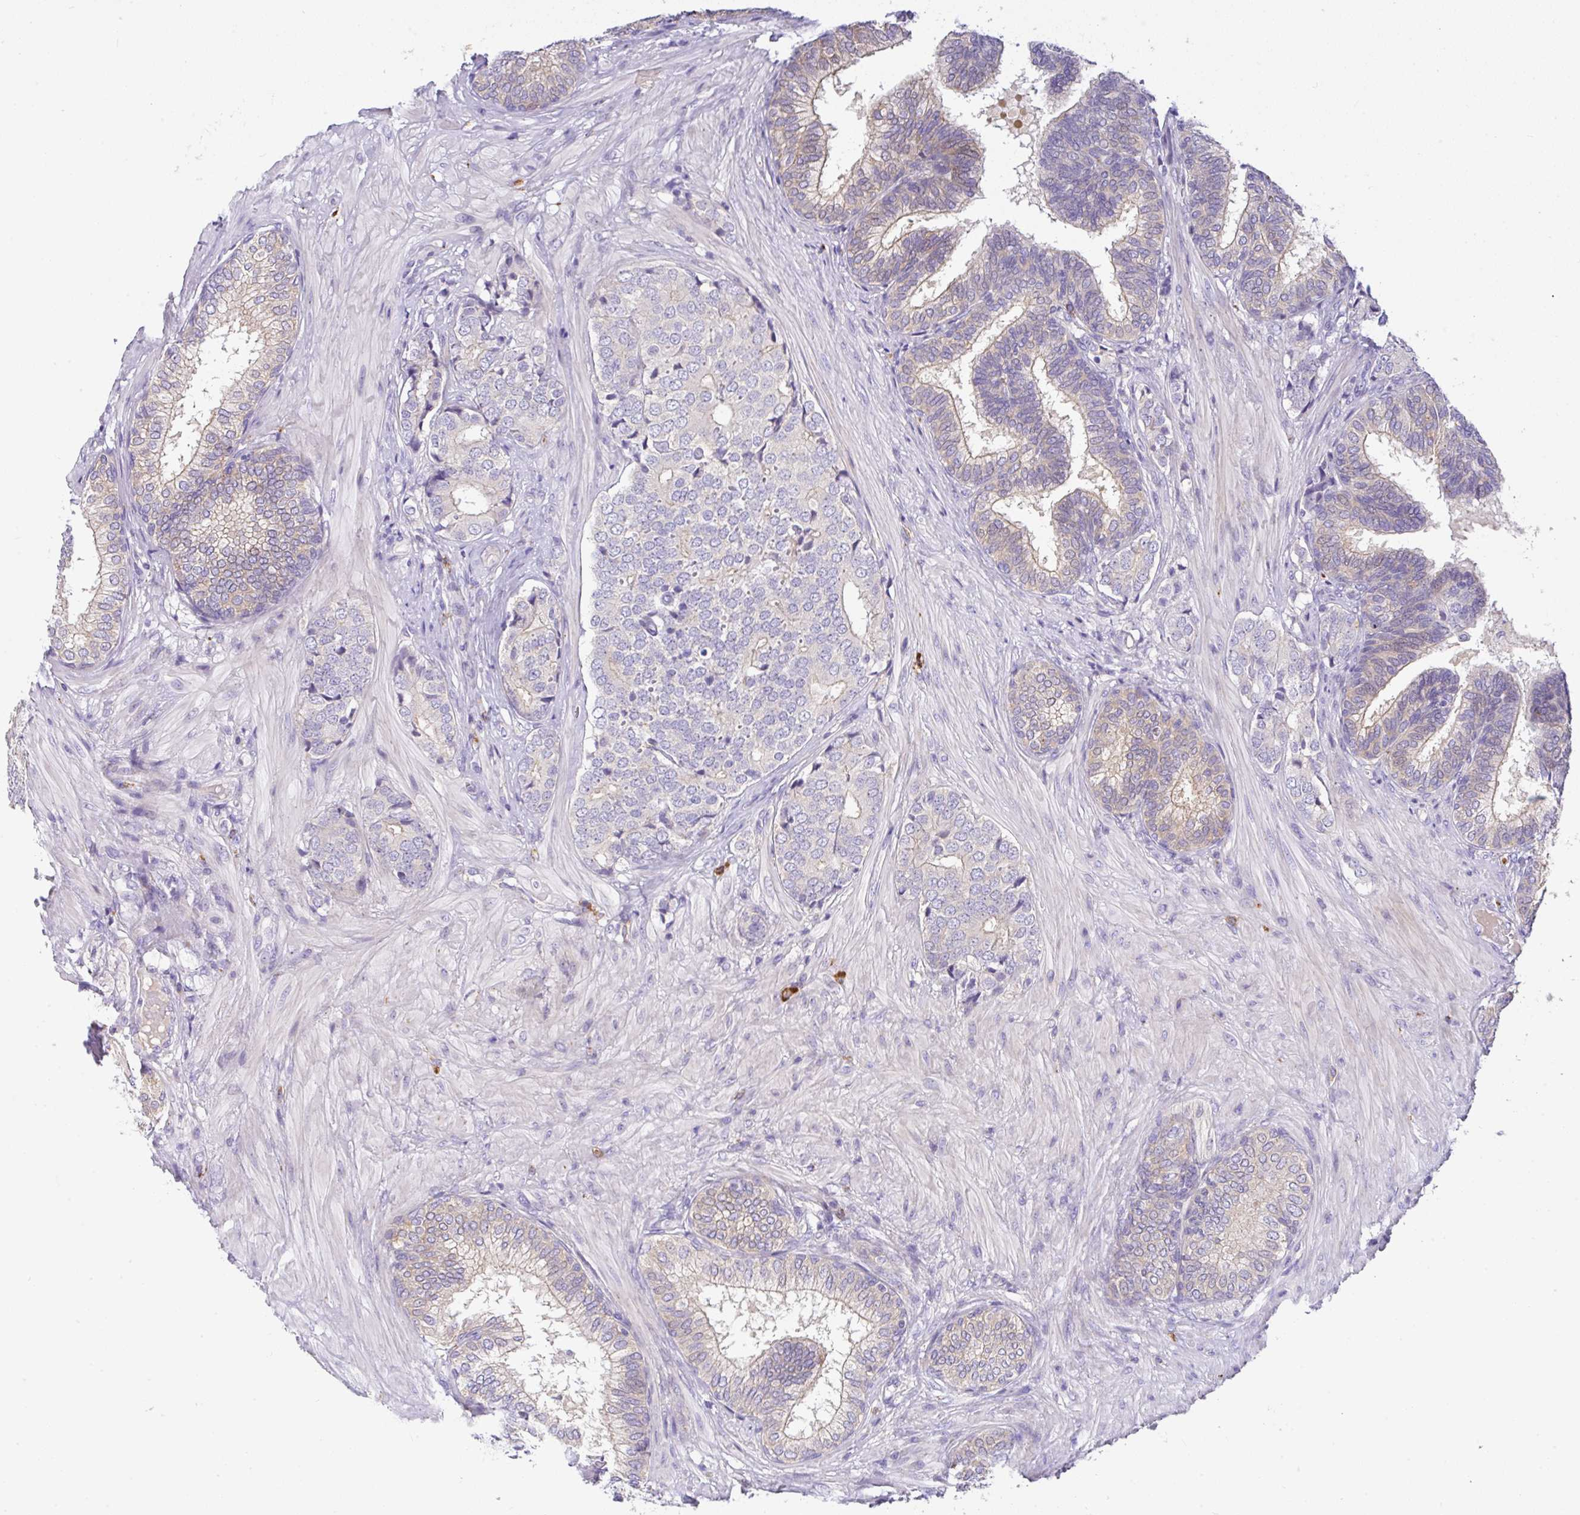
{"staining": {"intensity": "negative", "quantity": "none", "location": "none"}, "tissue": "prostate cancer", "cell_type": "Tumor cells", "image_type": "cancer", "snomed": [{"axis": "morphology", "description": "Adenocarcinoma, High grade"}, {"axis": "topography", "description": "Prostate"}], "caption": "Immunohistochemical staining of prostate cancer (adenocarcinoma (high-grade)) reveals no significant staining in tumor cells.", "gene": "EPN3", "patient": {"sex": "male", "age": 62}}